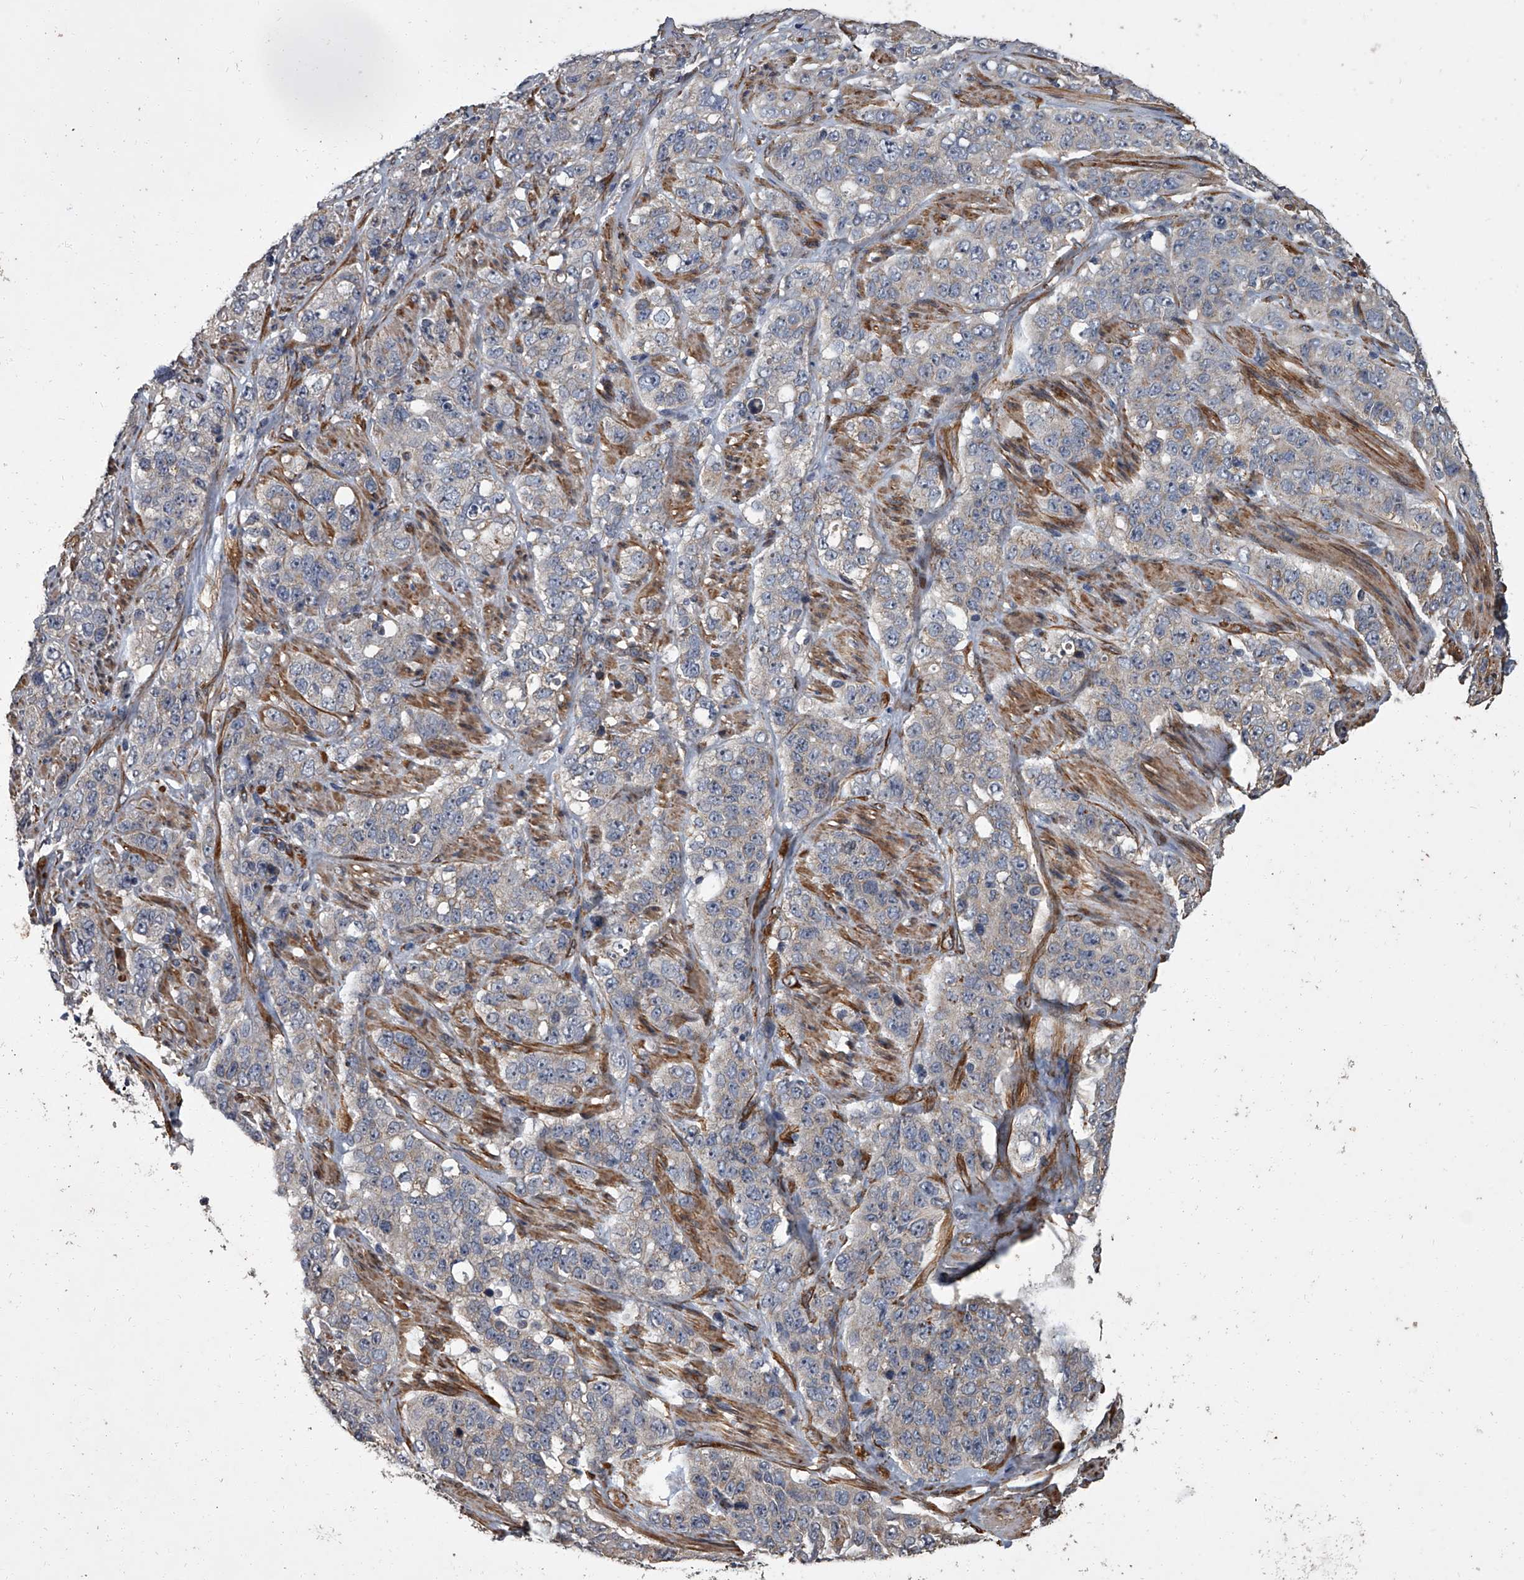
{"staining": {"intensity": "negative", "quantity": "none", "location": "none"}, "tissue": "stomach cancer", "cell_type": "Tumor cells", "image_type": "cancer", "snomed": [{"axis": "morphology", "description": "Adenocarcinoma, NOS"}, {"axis": "topography", "description": "Stomach"}], "caption": "Immunohistochemical staining of stomach cancer reveals no significant positivity in tumor cells. (DAB IHC visualized using brightfield microscopy, high magnification).", "gene": "SIRT4", "patient": {"sex": "male", "age": 48}}